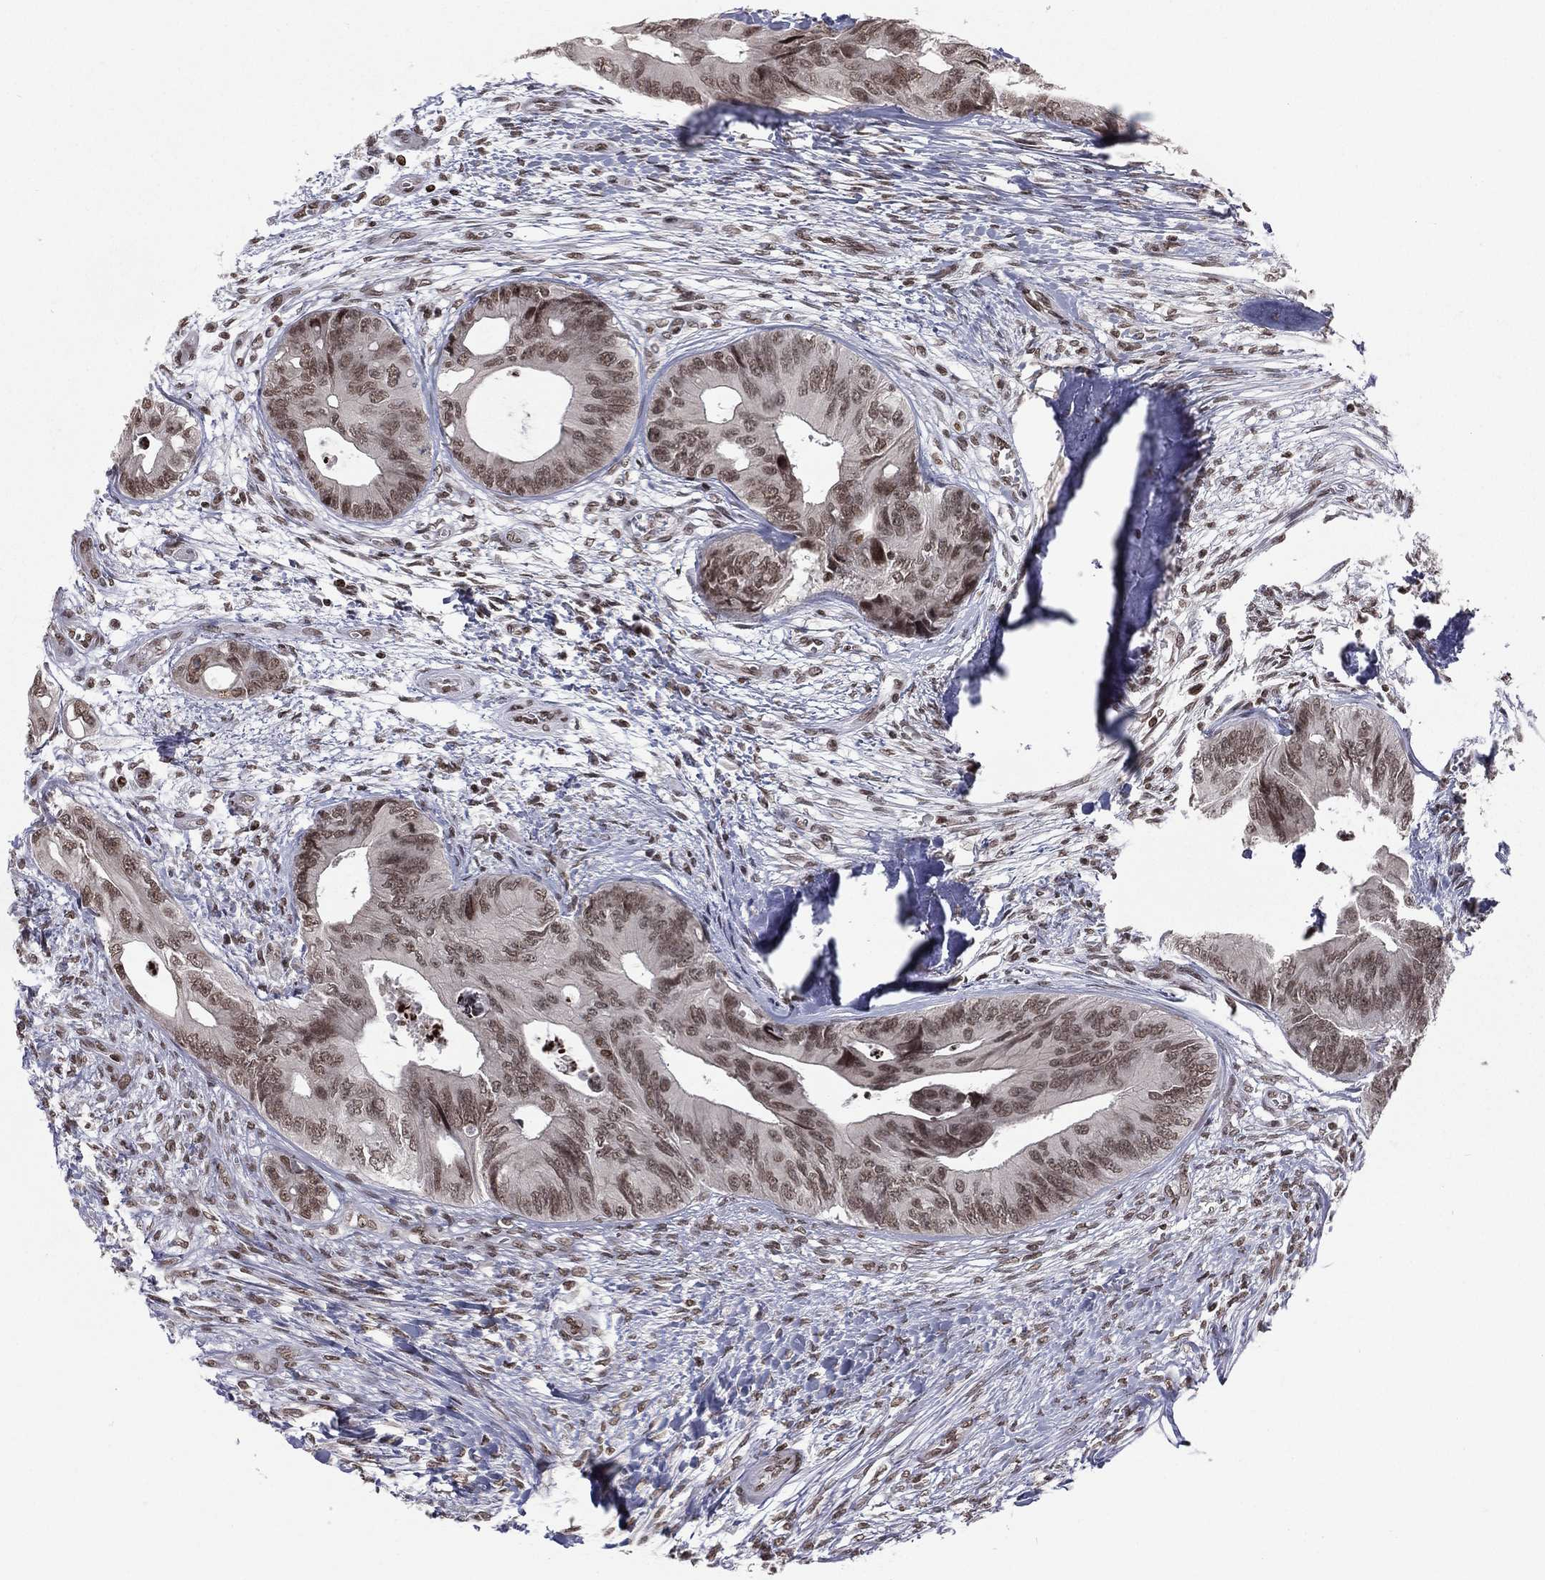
{"staining": {"intensity": "moderate", "quantity": "25%-75%", "location": "nuclear"}, "tissue": "colorectal cancer", "cell_type": "Tumor cells", "image_type": "cancer", "snomed": [{"axis": "morphology", "description": "Normal tissue, NOS"}, {"axis": "morphology", "description": "Adenocarcinoma, NOS"}, {"axis": "topography", "description": "Colon"}], "caption": "Protein staining of colorectal cancer tissue demonstrates moderate nuclear staining in about 25%-75% of tumor cells. Nuclei are stained in blue.", "gene": "RFX7", "patient": {"sex": "male", "age": 65}}